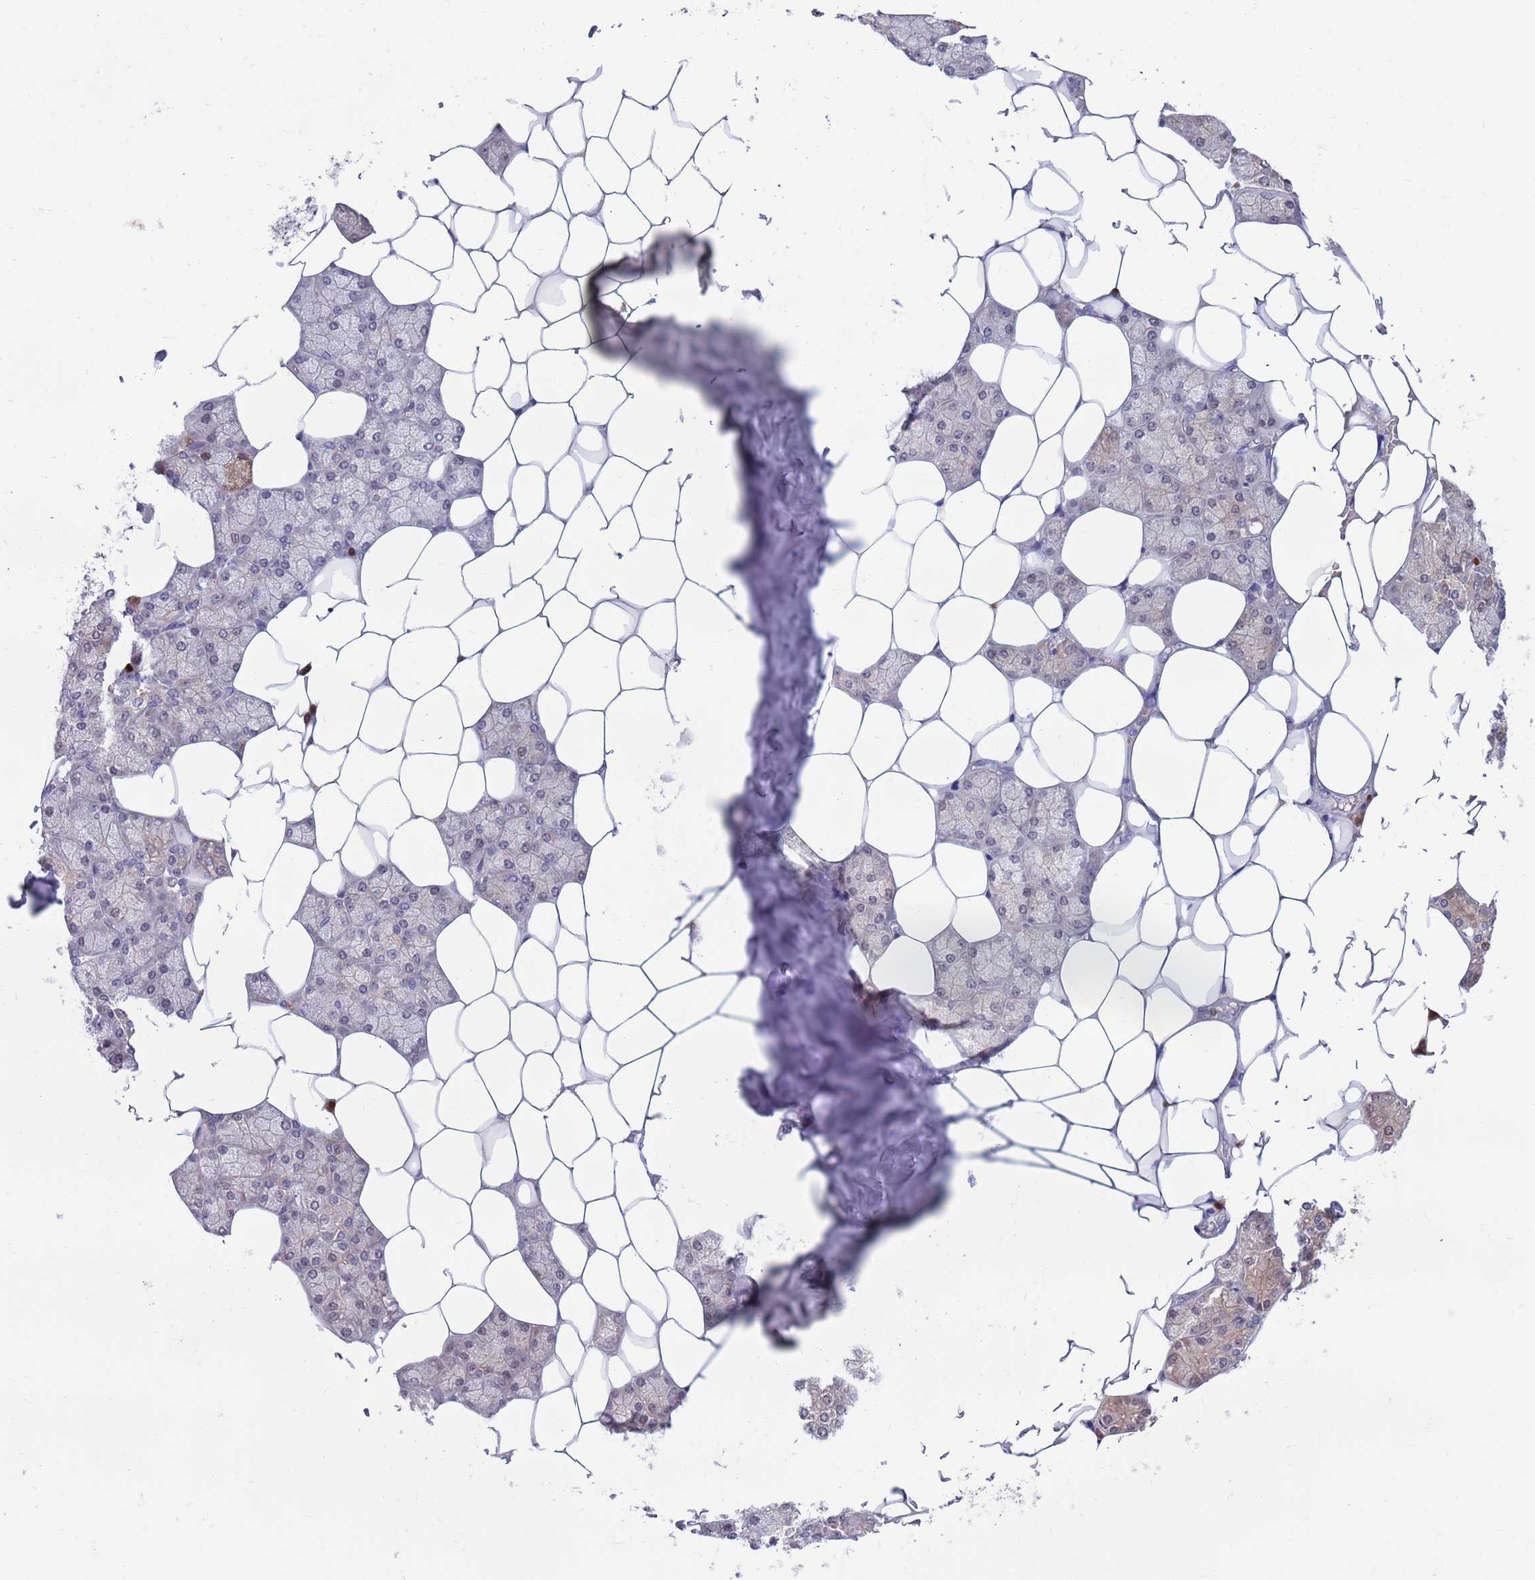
{"staining": {"intensity": "weak", "quantity": "25%-75%", "location": "cytoplasmic/membranous"}, "tissue": "salivary gland", "cell_type": "Glandular cells", "image_type": "normal", "snomed": [{"axis": "morphology", "description": "Normal tissue, NOS"}, {"axis": "topography", "description": "Salivary gland"}], "caption": "This image displays benign salivary gland stained with immunohistochemistry (IHC) to label a protein in brown. The cytoplasmic/membranous of glandular cells show weak positivity for the protein. Nuclei are counter-stained blue.", "gene": "KLHL29", "patient": {"sex": "male", "age": 62}}